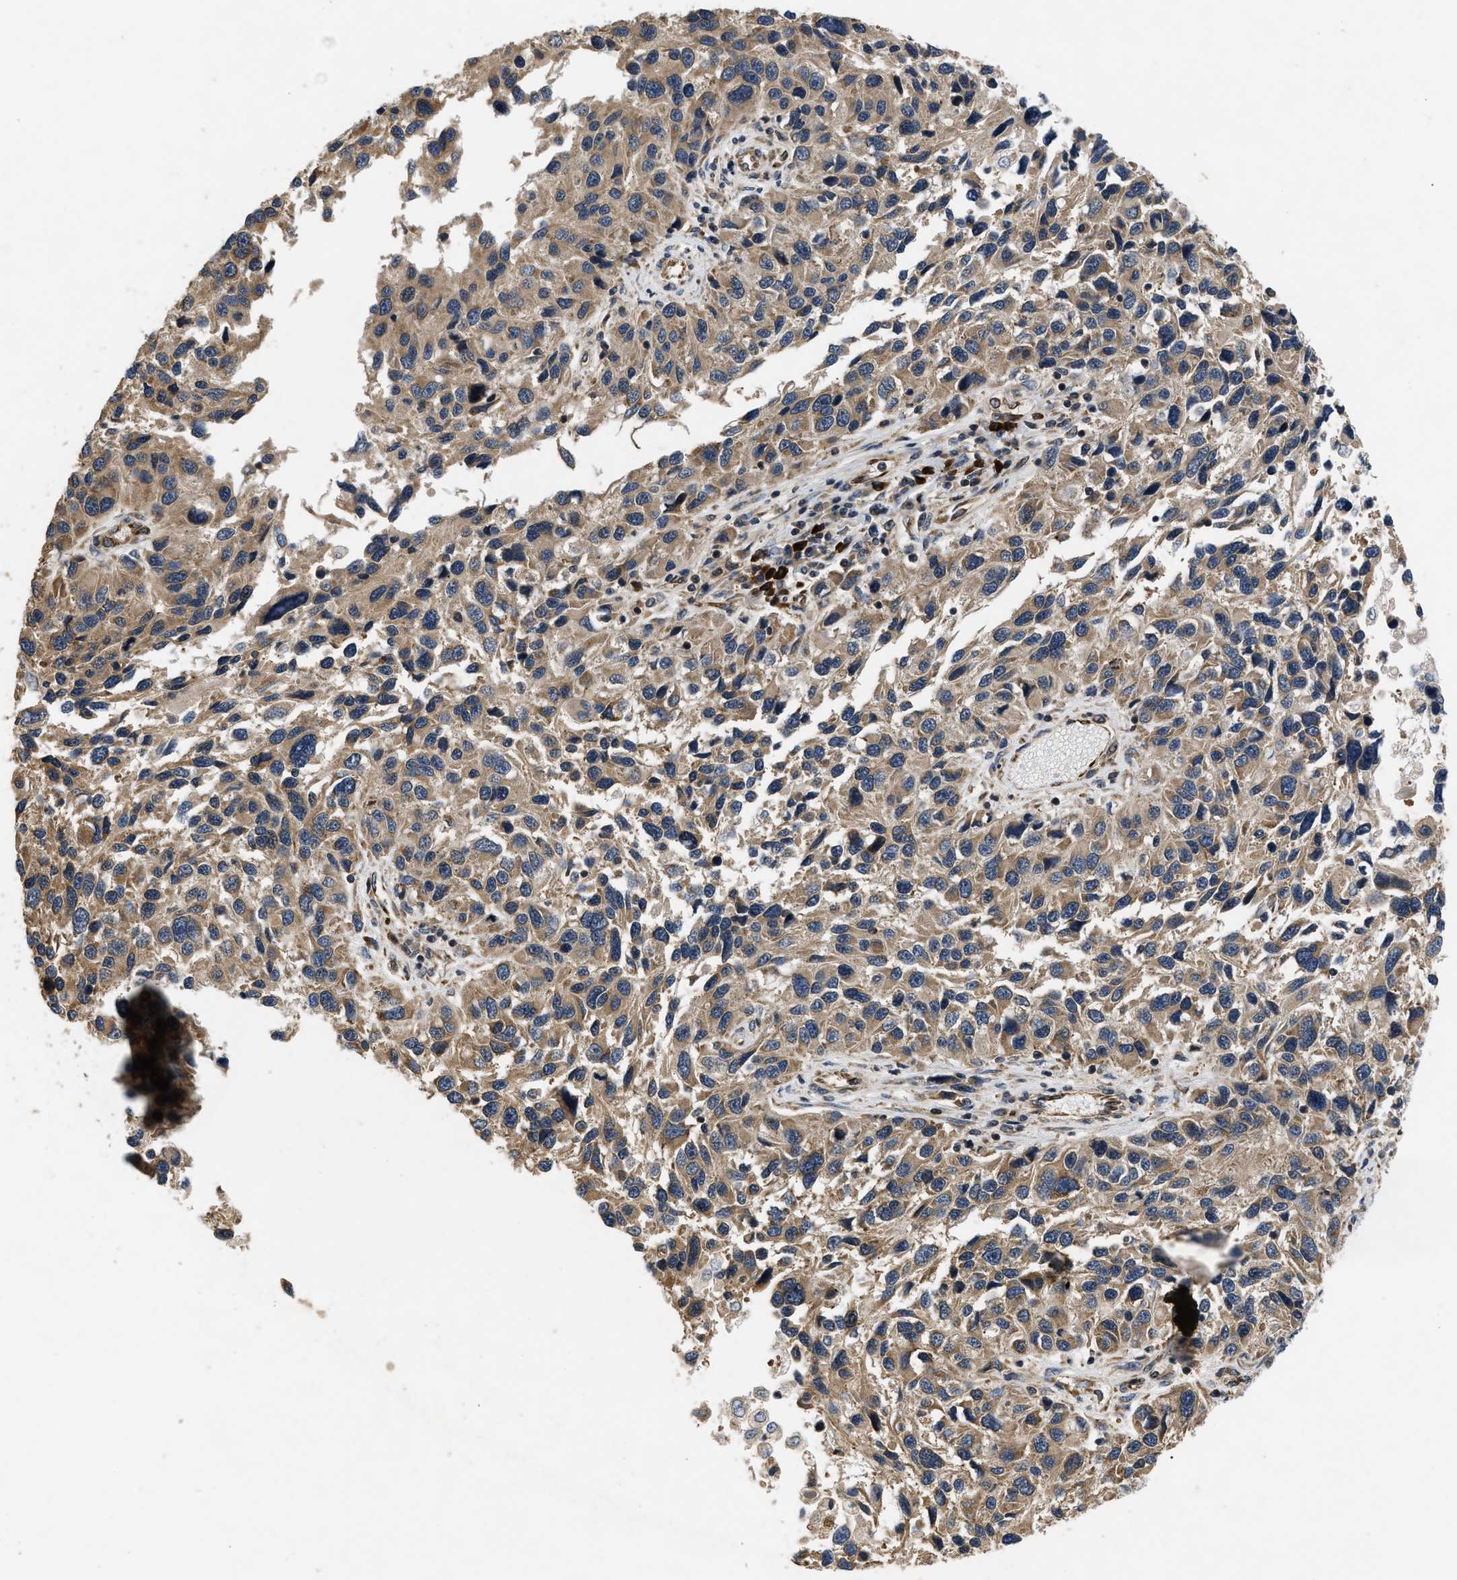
{"staining": {"intensity": "moderate", "quantity": ">75%", "location": "cytoplasmic/membranous"}, "tissue": "melanoma", "cell_type": "Tumor cells", "image_type": "cancer", "snomed": [{"axis": "morphology", "description": "Malignant melanoma, NOS"}, {"axis": "topography", "description": "Skin"}], "caption": "The histopathology image displays staining of malignant melanoma, revealing moderate cytoplasmic/membranous protein positivity (brown color) within tumor cells.", "gene": "HMGCR", "patient": {"sex": "male", "age": 53}}